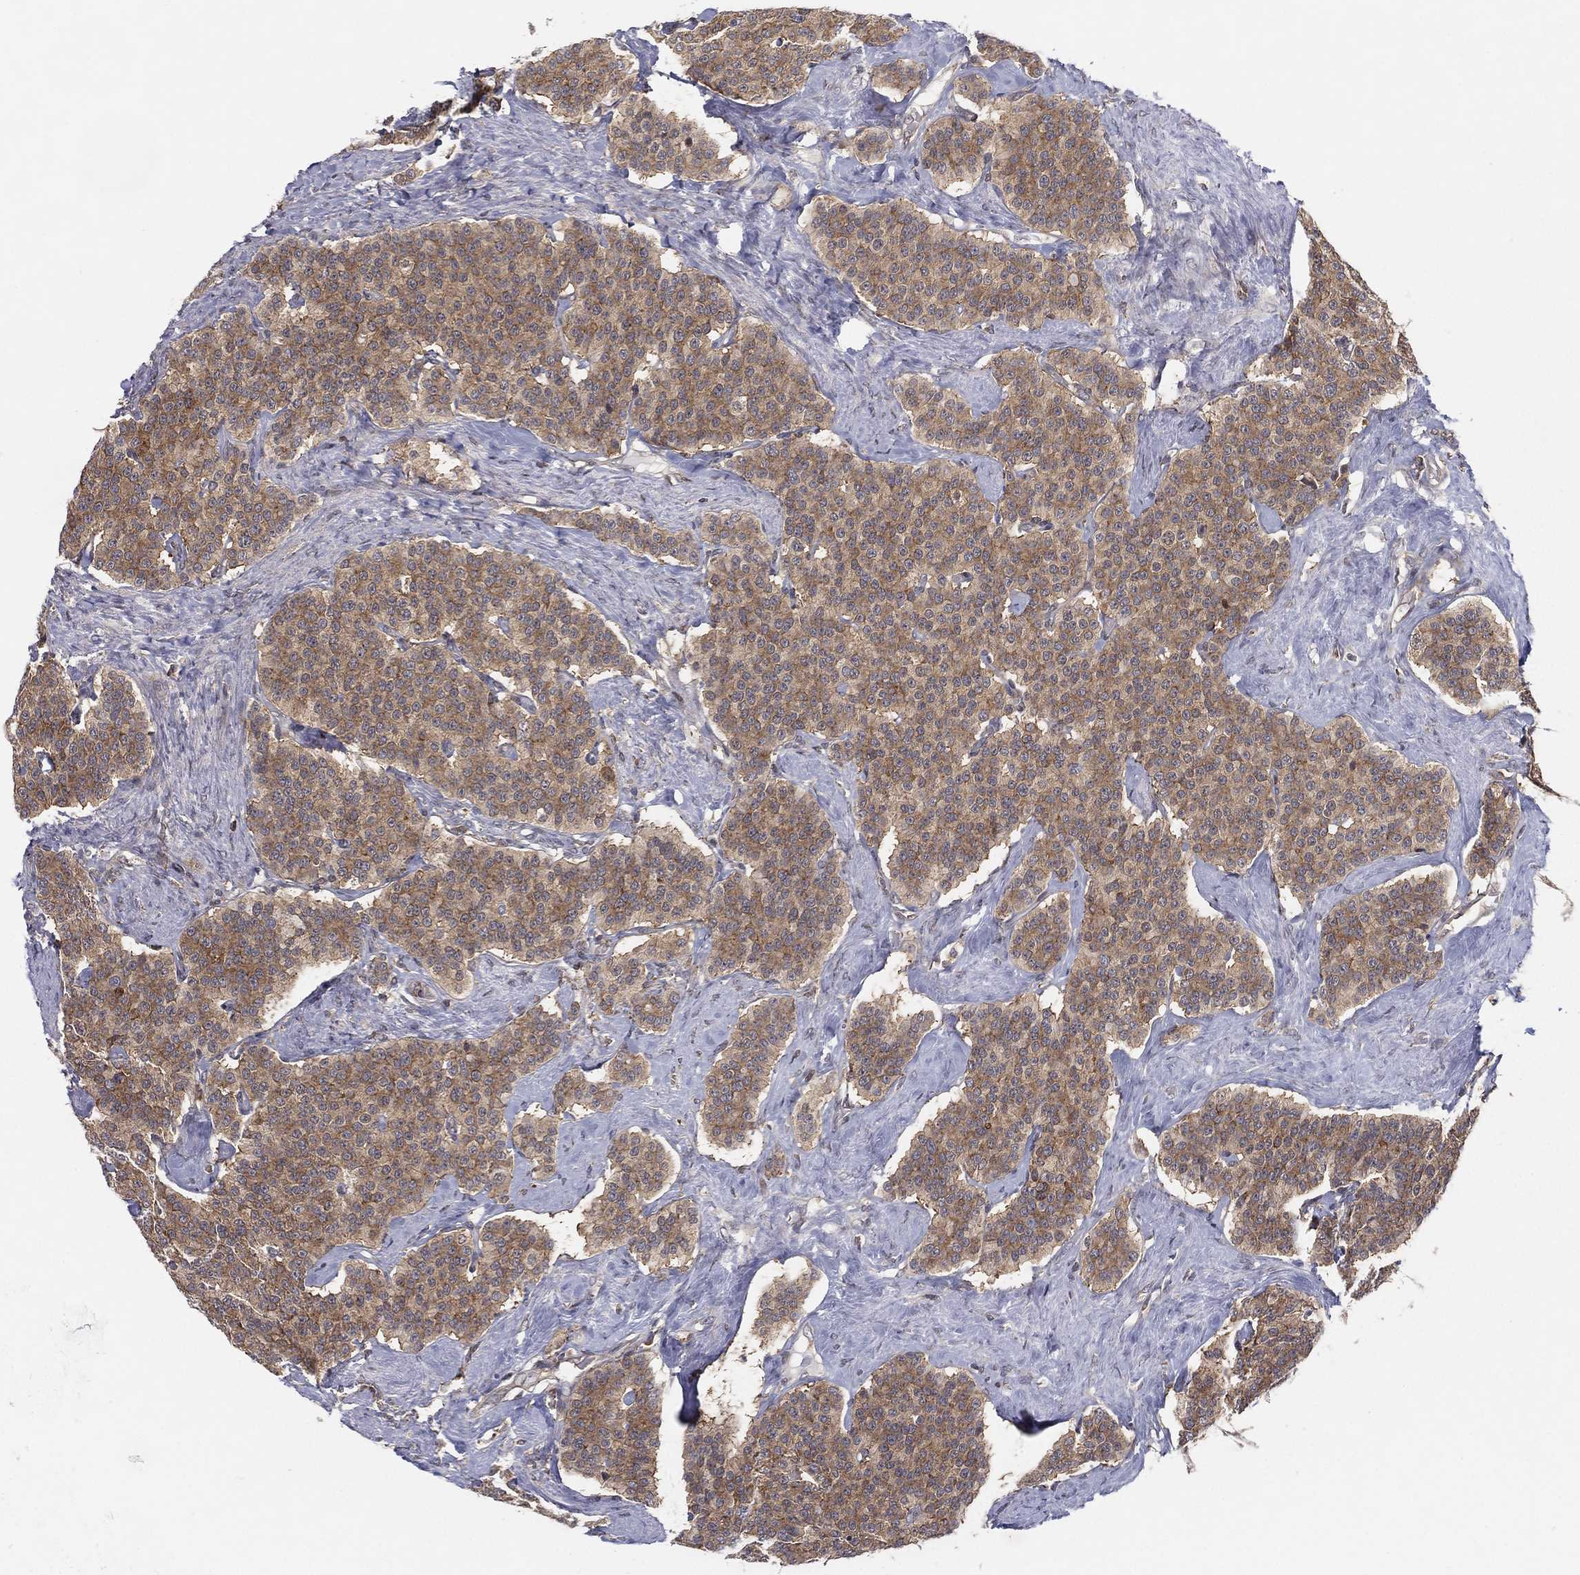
{"staining": {"intensity": "moderate", "quantity": ">75%", "location": "cytoplasmic/membranous"}, "tissue": "carcinoid", "cell_type": "Tumor cells", "image_type": "cancer", "snomed": [{"axis": "morphology", "description": "Carcinoid, malignant, NOS"}, {"axis": "topography", "description": "Small intestine"}], "caption": "A brown stain labels moderate cytoplasmic/membranous positivity of a protein in carcinoid (malignant) tumor cells. (Brightfield microscopy of DAB IHC at high magnification).", "gene": "TMTC4", "patient": {"sex": "female", "age": 58}}